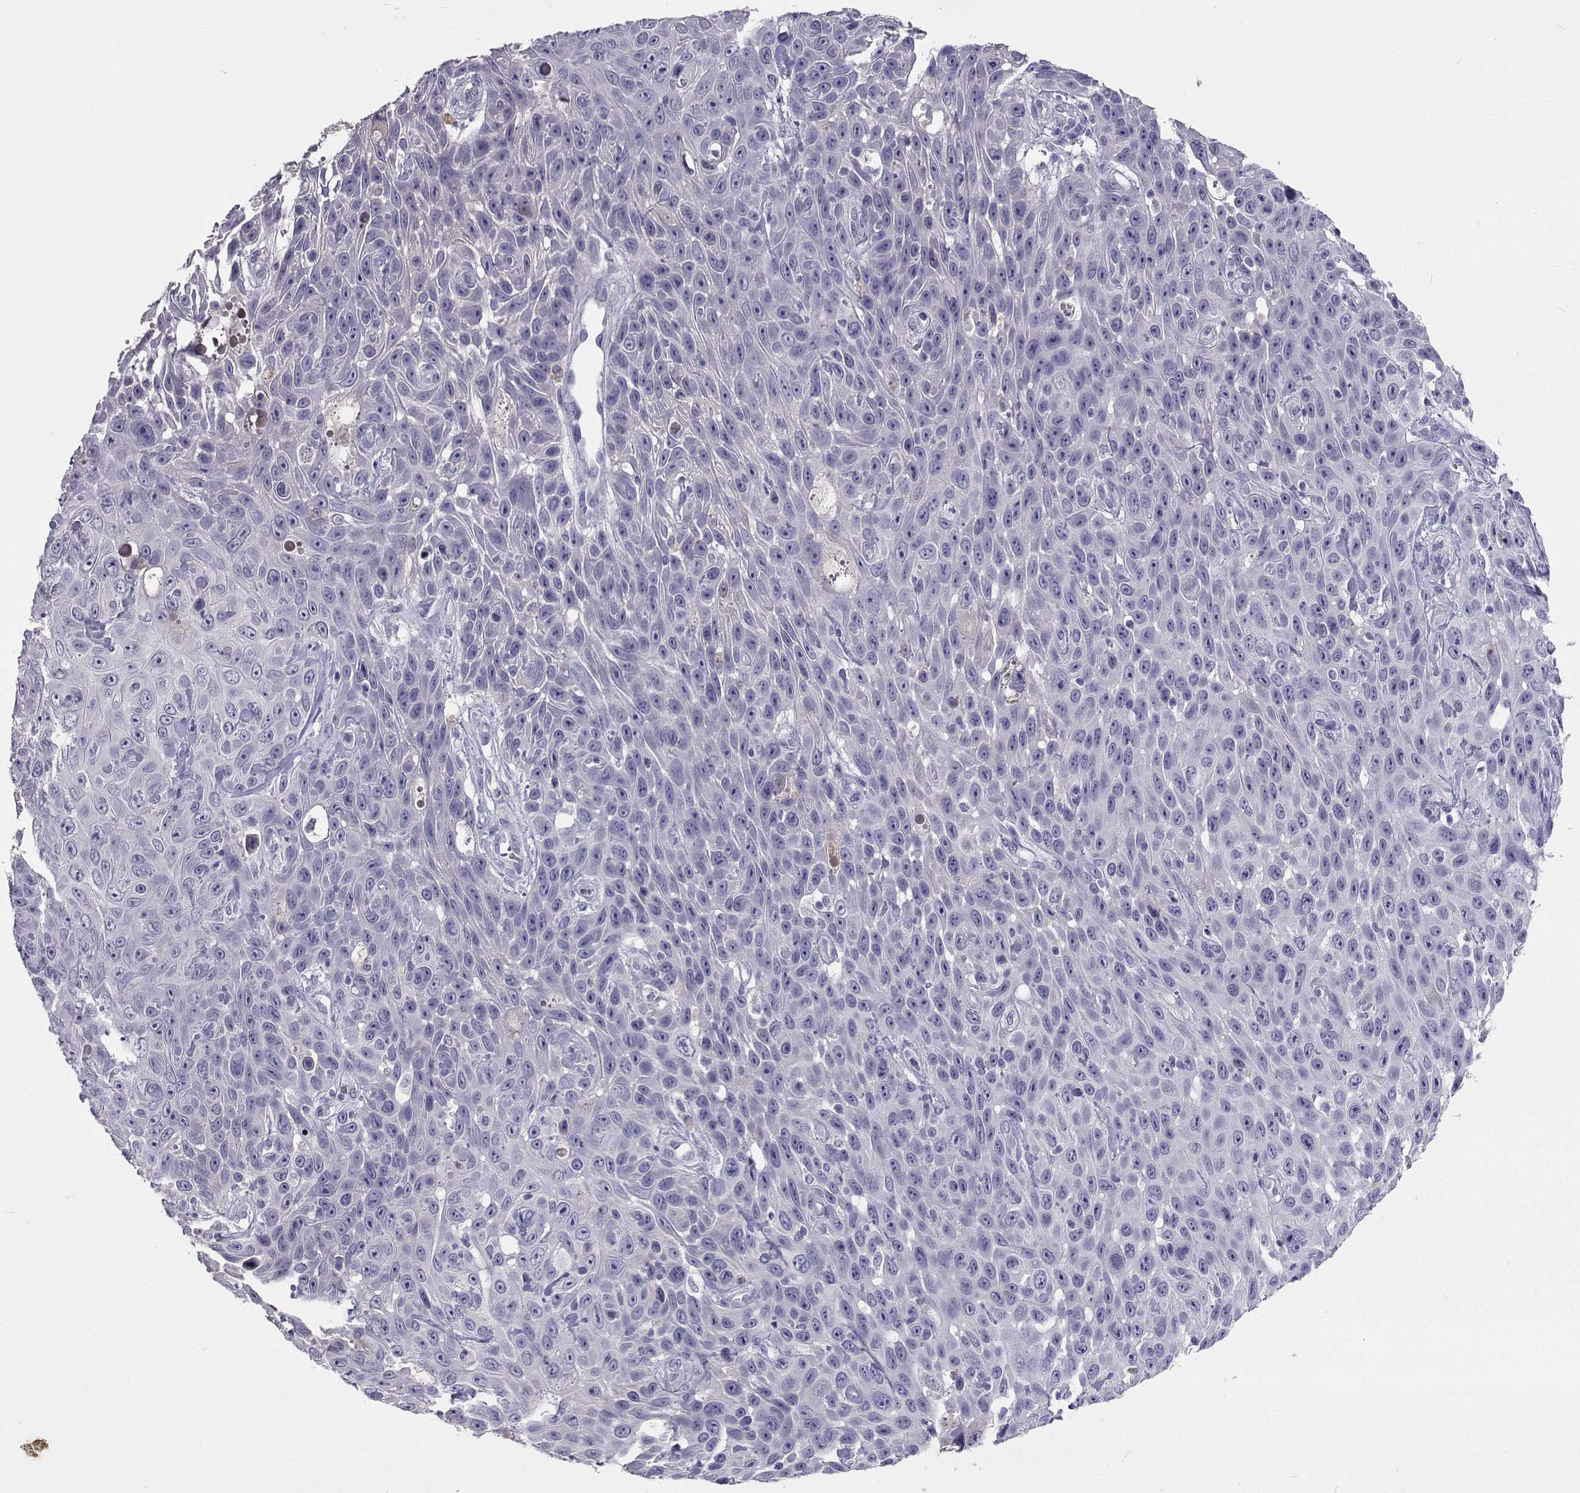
{"staining": {"intensity": "negative", "quantity": "none", "location": "none"}, "tissue": "skin cancer", "cell_type": "Tumor cells", "image_type": "cancer", "snomed": [{"axis": "morphology", "description": "Squamous cell carcinoma, NOS"}, {"axis": "topography", "description": "Skin"}], "caption": "Immunohistochemical staining of skin cancer displays no significant positivity in tumor cells.", "gene": "CFAP44", "patient": {"sex": "male", "age": 82}}